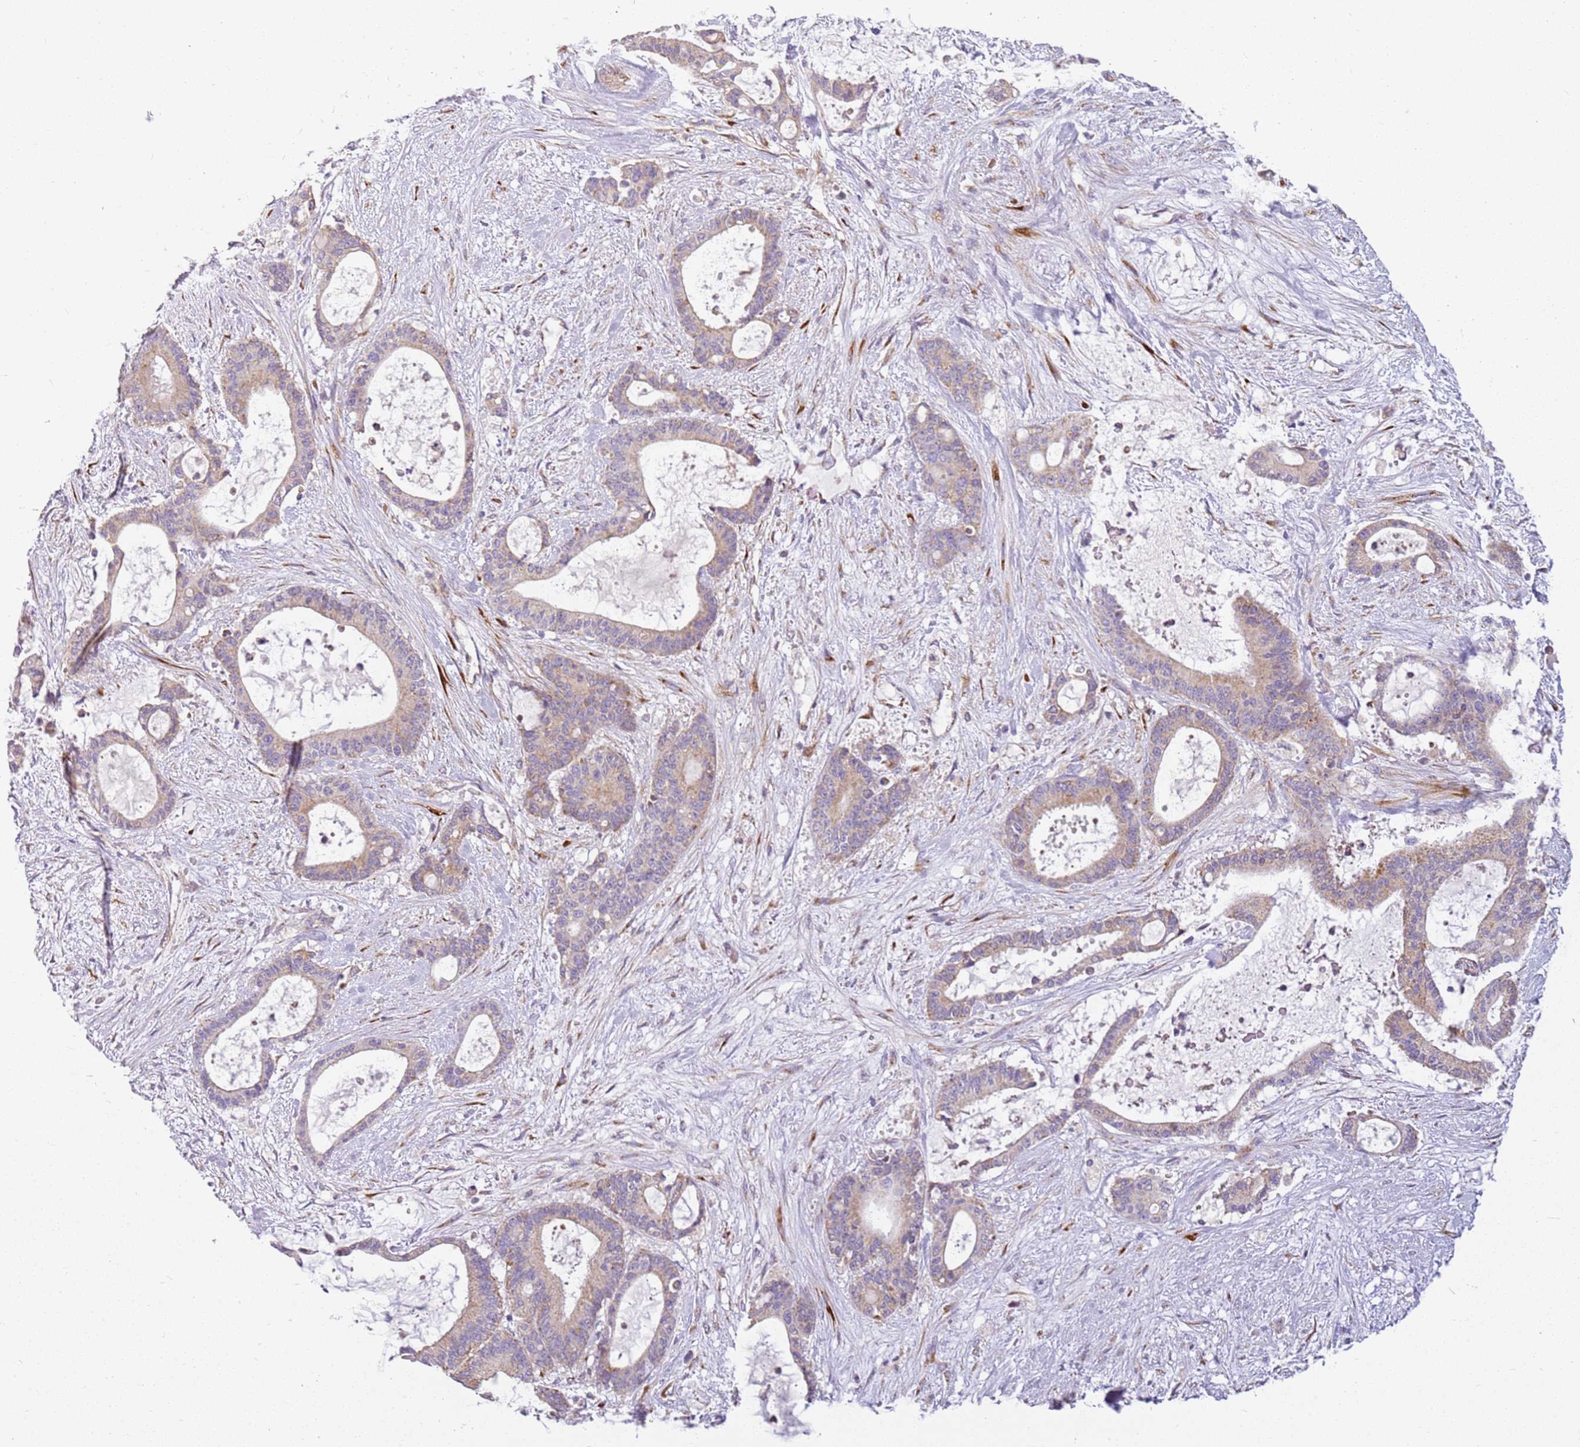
{"staining": {"intensity": "weak", "quantity": ">75%", "location": "cytoplasmic/membranous"}, "tissue": "liver cancer", "cell_type": "Tumor cells", "image_type": "cancer", "snomed": [{"axis": "morphology", "description": "Normal tissue, NOS"}, {"axis": "morphology", "description": "Cholangiocarcinoma"}, {"axis": "topography", "description": "Liver"}, {"axis": "topography", "description": "Peripheral nerve tissue"}], "caption": "Protein positivity by immunohistochemistry (IHC) shows weak cytoplasmic/membranous positivity in about >75% of tumor cells in liver cholangiocarcinoma.", "gene": "TMEM200C", "patient": {"sex": "female", "age": 73}}